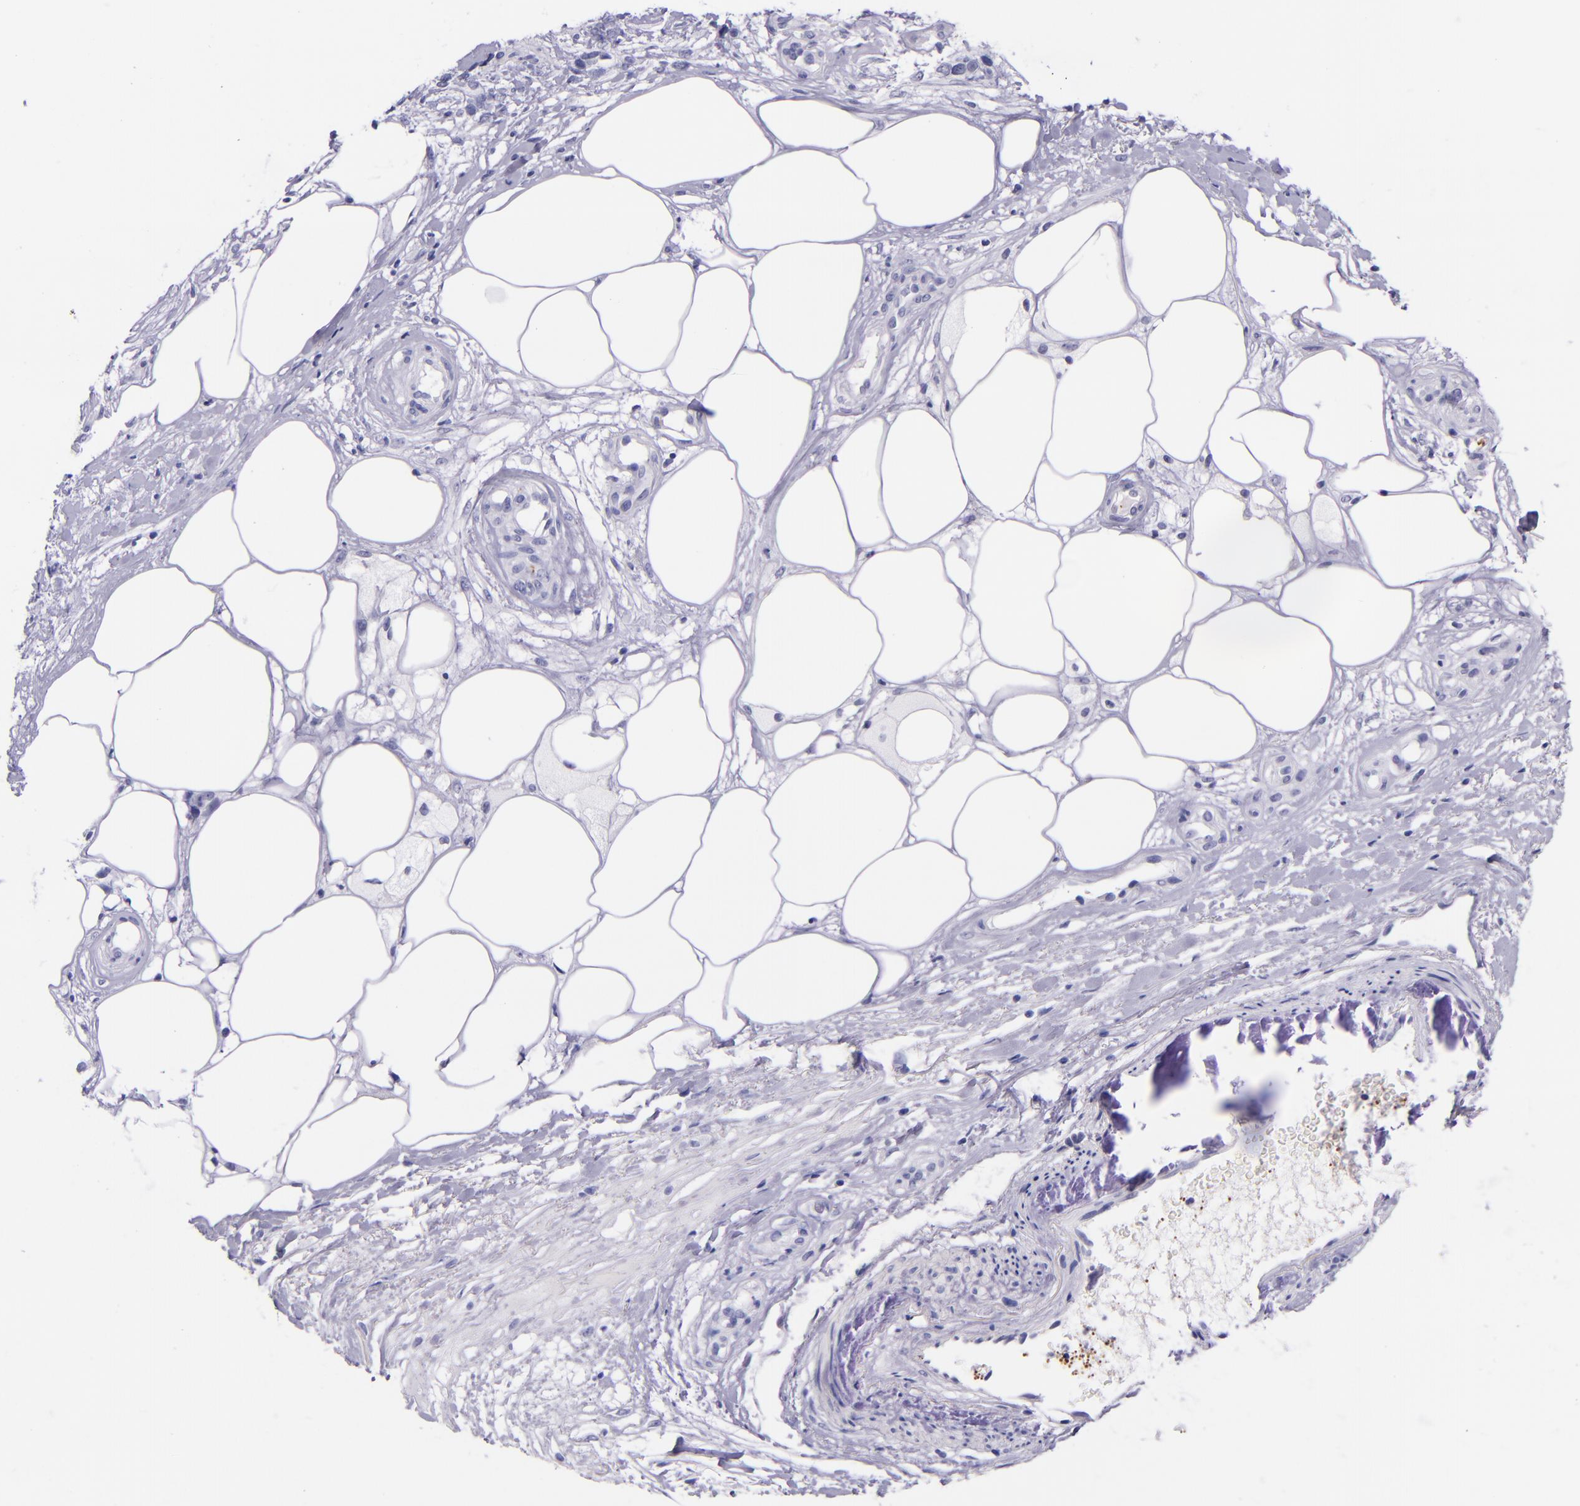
{"staining": {"intensity": "negative", "quantity": "none", "location": "none"}, "tissue": "melanoma", "cell_type": "Tumor cells", "image_type": "cancer", "snomed": [{"axis": "morphology", "description": "Malignant melanoma, NOS"}, {"axis": "topography", "description": "Skin"}], "caption": "High magnification brightfield microscopy of malignant melanoma stained with DAB (3,3'-diaminobenzidine) (brown) and counterstained with hematoxylin (blue): tumor cells show no significant positivity.", "gene": "SELE", "patient": {"sex": "female", "age": 85}}